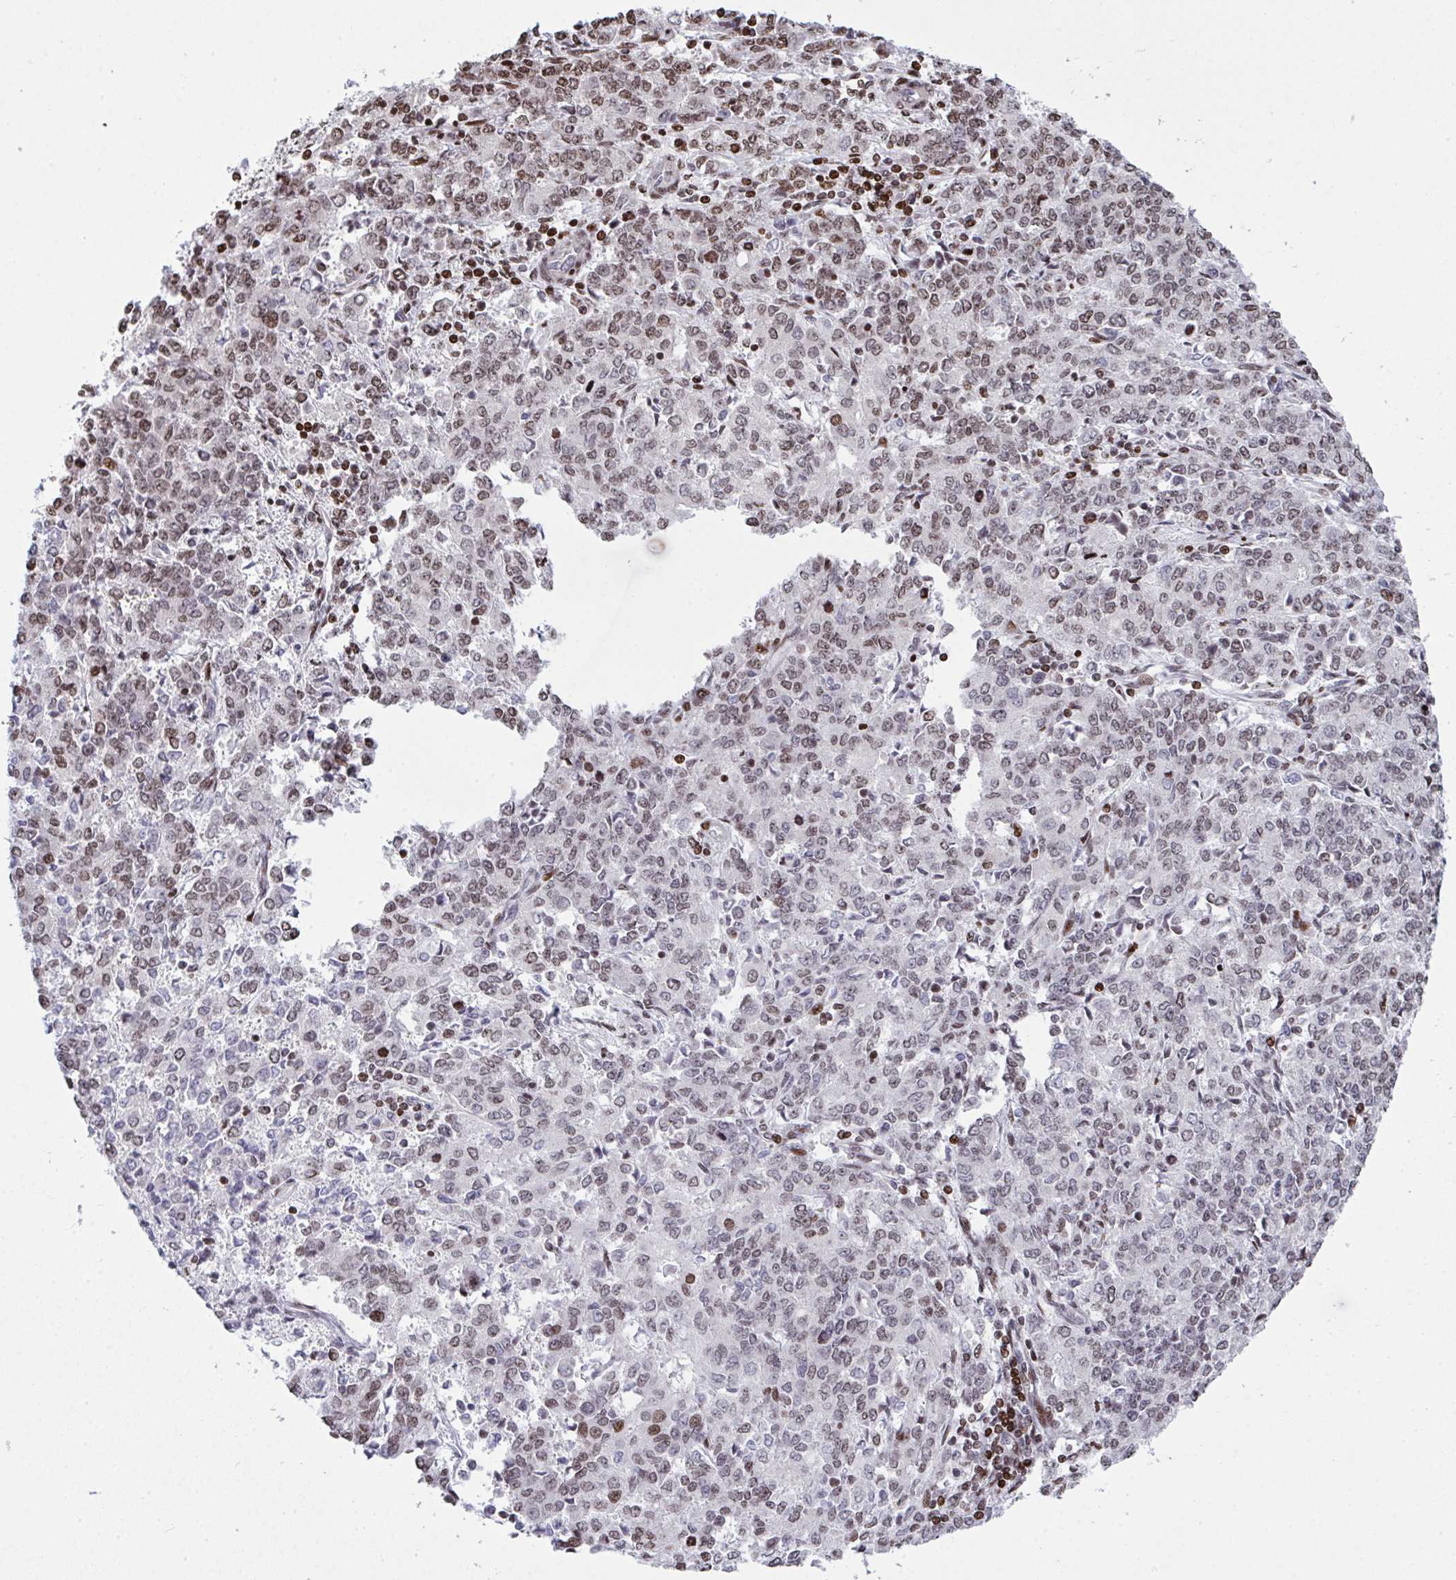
{"staining": {"intensity": "moderate", "quantity": "25%-75%", "location": "nuclear"}, "tissue": "endometrial cancer", "cell_type": "Tumor cells", "image_type": "cancer", "snomed": [{"axis": "morphology", "description": "Adenocarcinoma, NOS"}, {"axis": "topography", "description": "Endometrium"}], "caption": "Endometrial cancer stained with DAB immunohistochemistry (IHC) displays medium levels of moderate nuclear staining in approximately 25%-75% of tumor cells.", "gene": "RAPGEF5", "patient": {"sex": "female", "age": 50}}